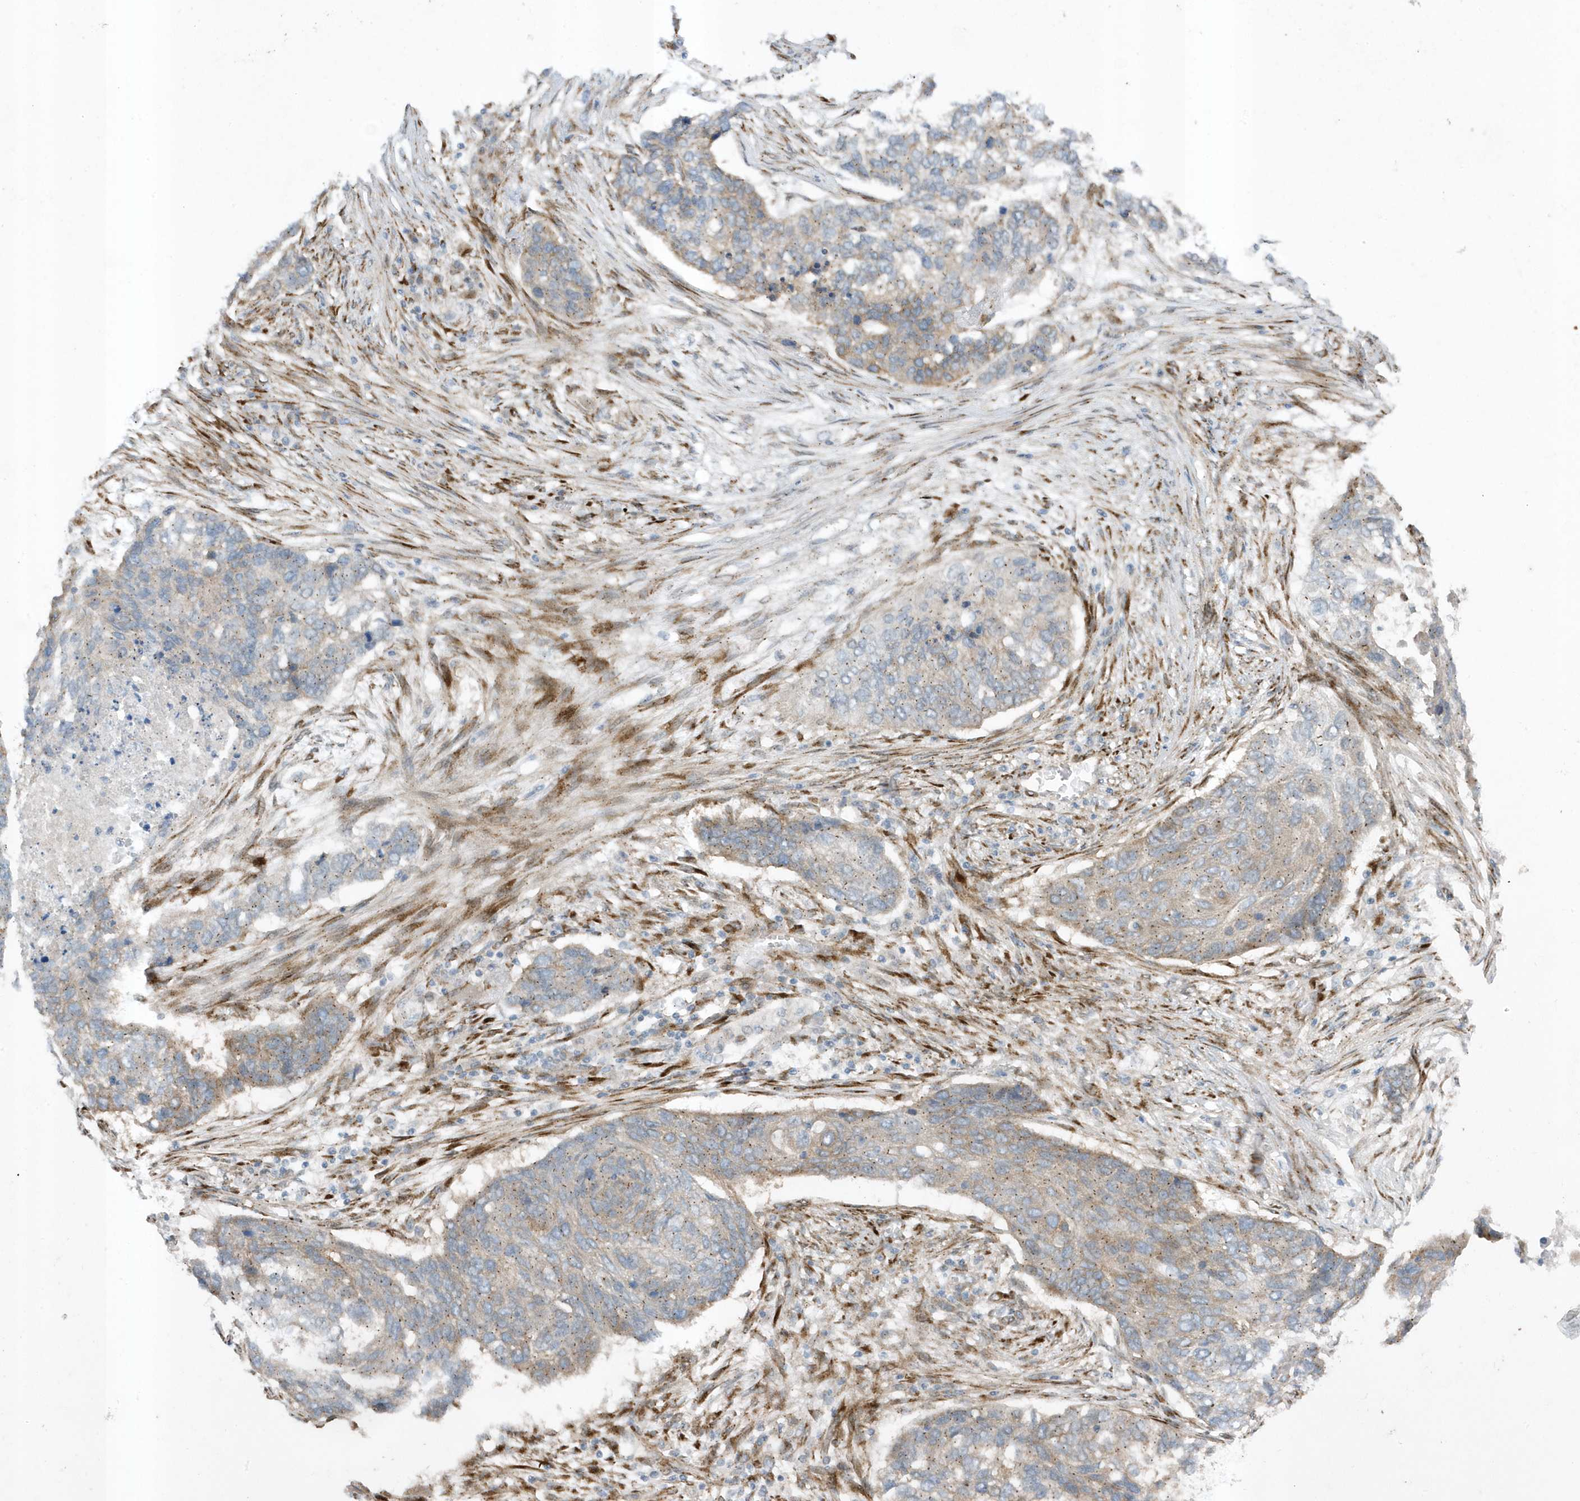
{"staining": {"intensity": "moderate", "quantity": "<25%", "location": "cytoplasmic/membranous"}, "tissue": "lung cancer", "cell_type": "Tumor cells", "image_type": "cancer", "snomed": [{"axis": "morphology", "description": "Squamous cell carcinoma, NOS"}, {"axis": "topography", "description": "Lung"}], "caption": "IHC micrograph of lung cancer stained for a protein (brown), which reveals low levels of moderate cytoplasmic/membranous expression in about <25% of tumor cells.", "gene": "FAM98A", "patient": {"sex": "female", "age": 63}}